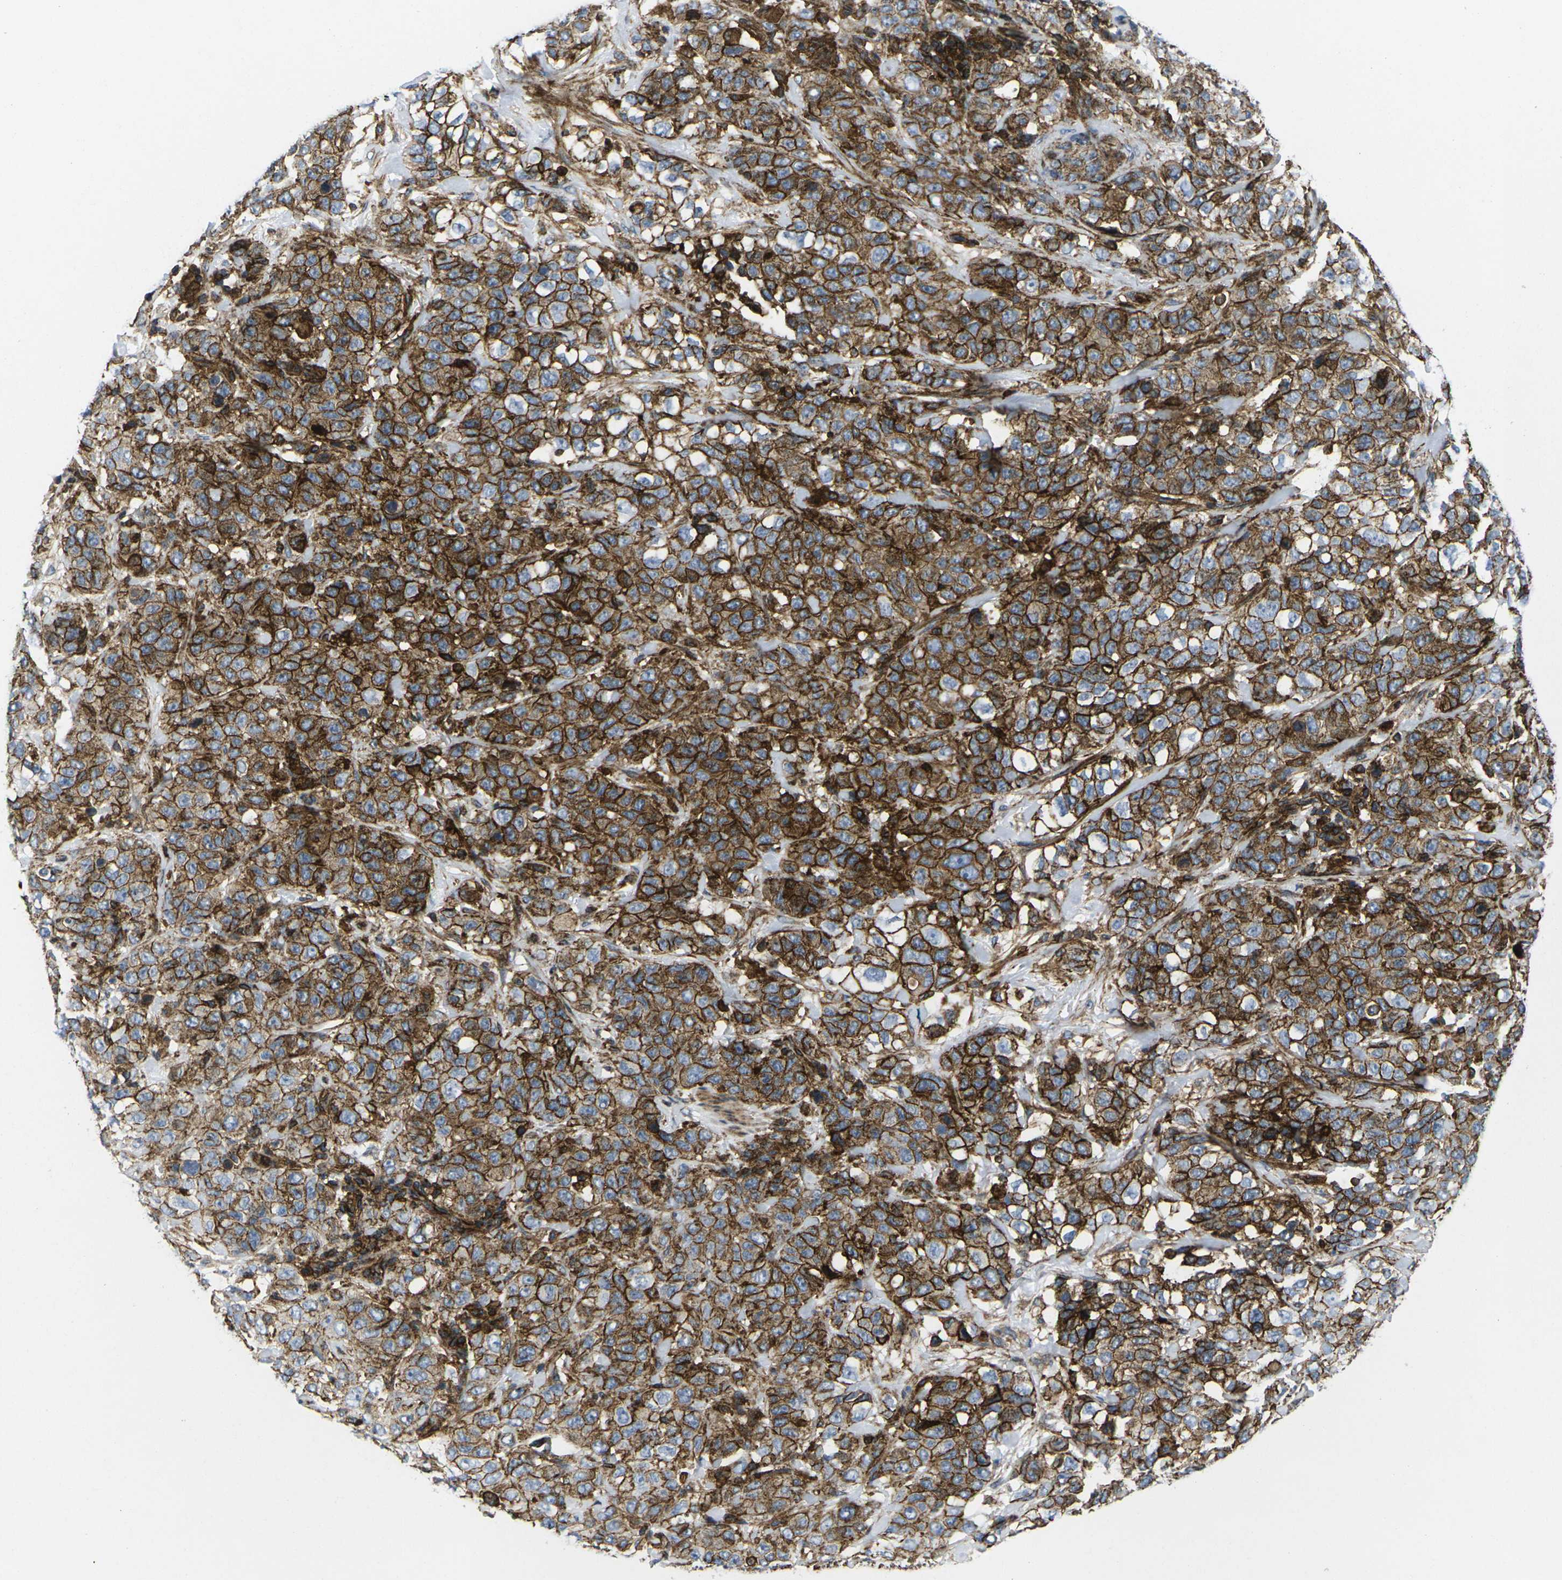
{"staining": {"intensity": "strong", "quantity": ">75%", "location": "cytoplasmic/membranous"}, "tissue": "stomach cancer", "cell_type": "Tumor cells", "image_type": "cancer", "snomed": [{"axis": "morphology", "description": "Adenocarcinoma, NOS"}, {"axis": "topography", "description": "Stomach"}], "caption": "A photomicrograph of stomach cancer stained for a protein shows strong cytoplasmic/membranous brown staining in tumor cells.", "gene": "IQGAP1", "patient": {"sex": "male", "age": 48}}